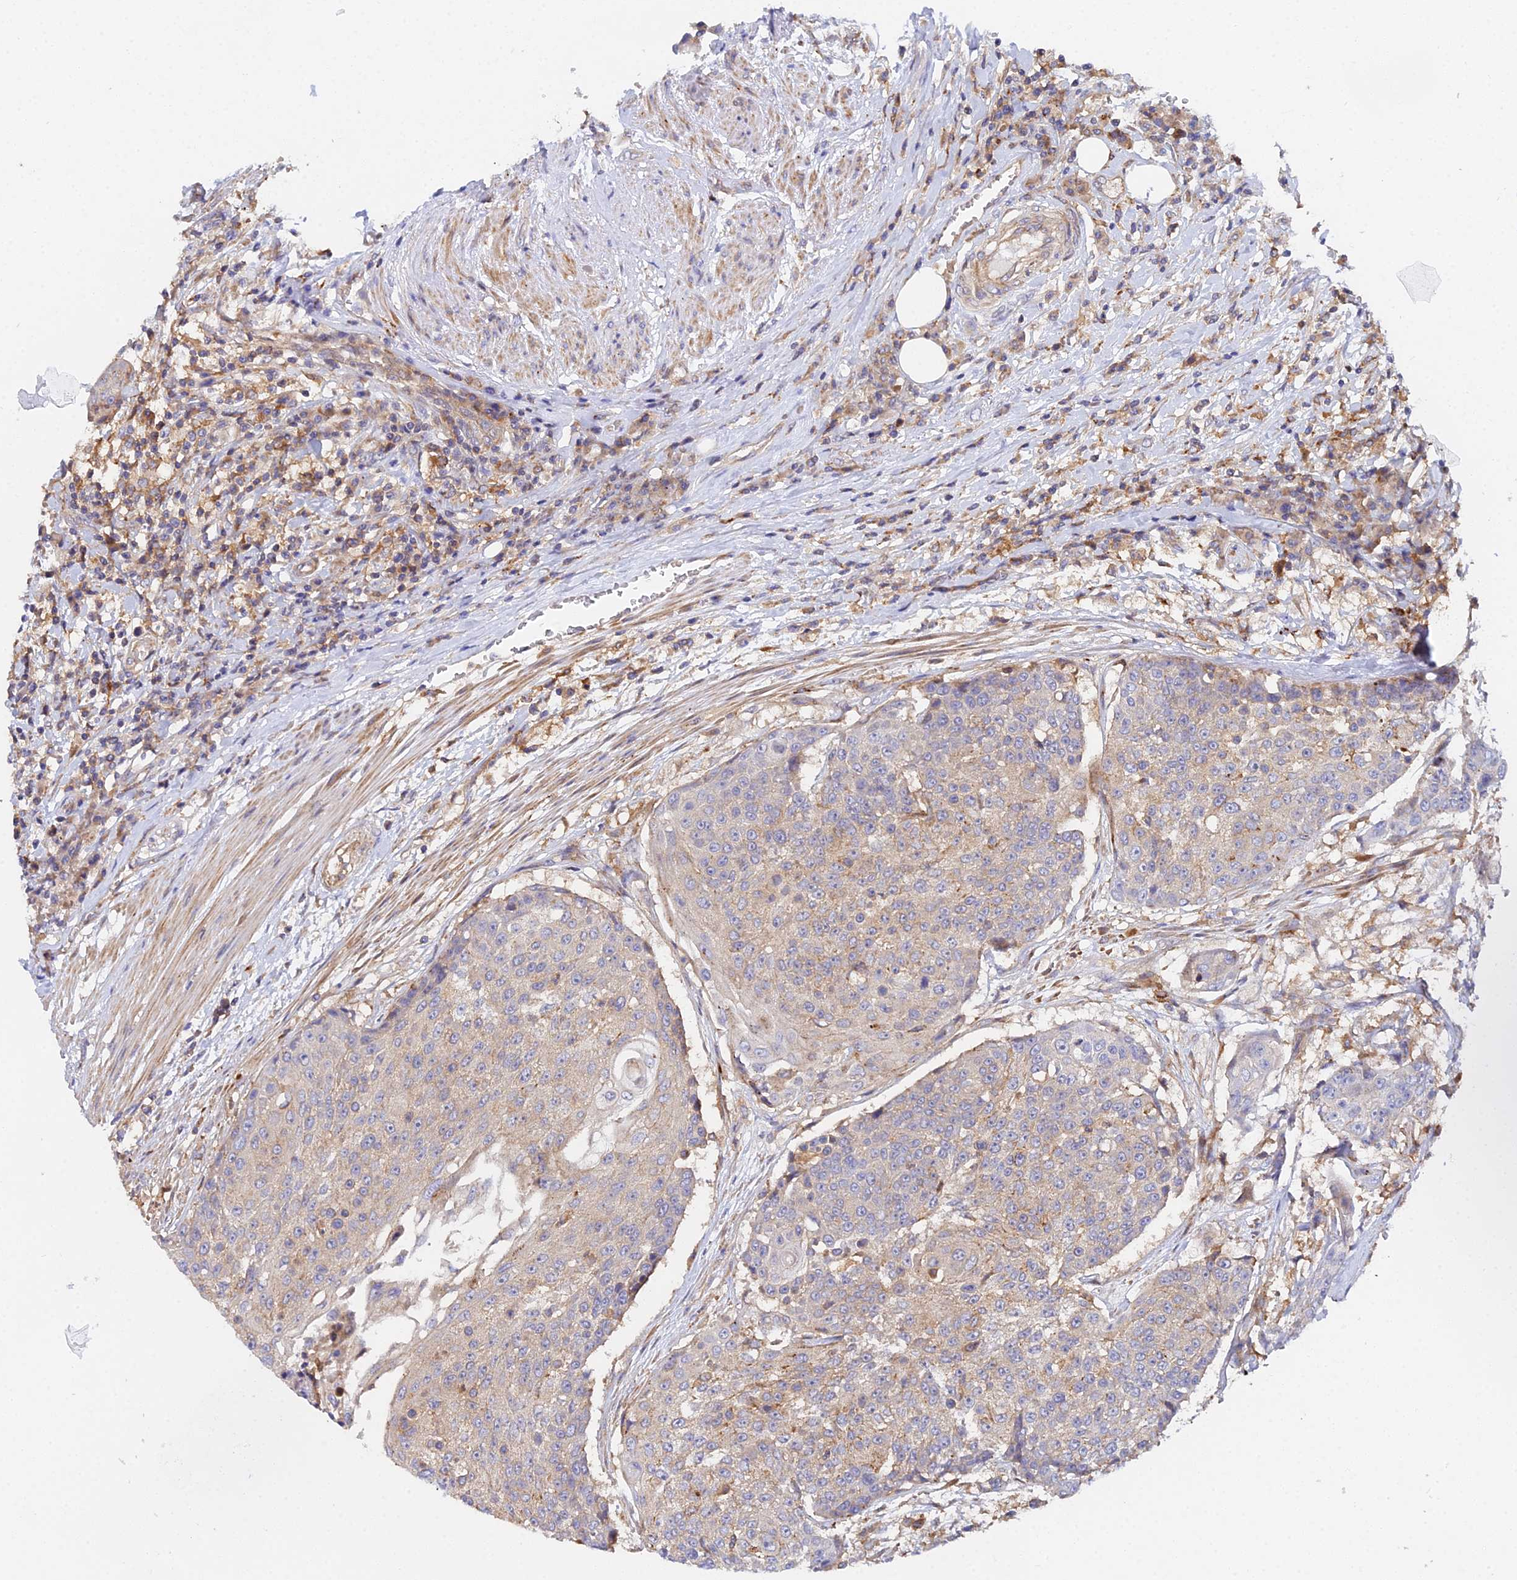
{"staining": {"intensity": "weak", "quantity": "25%-75%", "location": "cytoplasmic/membranous"}, "tissue": "urothelial cancer", "cell_type": "Tumor cells", "image_type": "cancer", "snomed": [{"axis": "morphology", "description": "Urothelial carcinoma, High grade"}, {"axis": "topography", "description": "Urinary bladder"}], "caption": "Tumor cells reveal weak cytoplasmic/membranous expression in approximately 25%-75% of cells in urothelial cancer.", "gene": "GNG5B", "patient": {"sex": "female", "age": 63}}